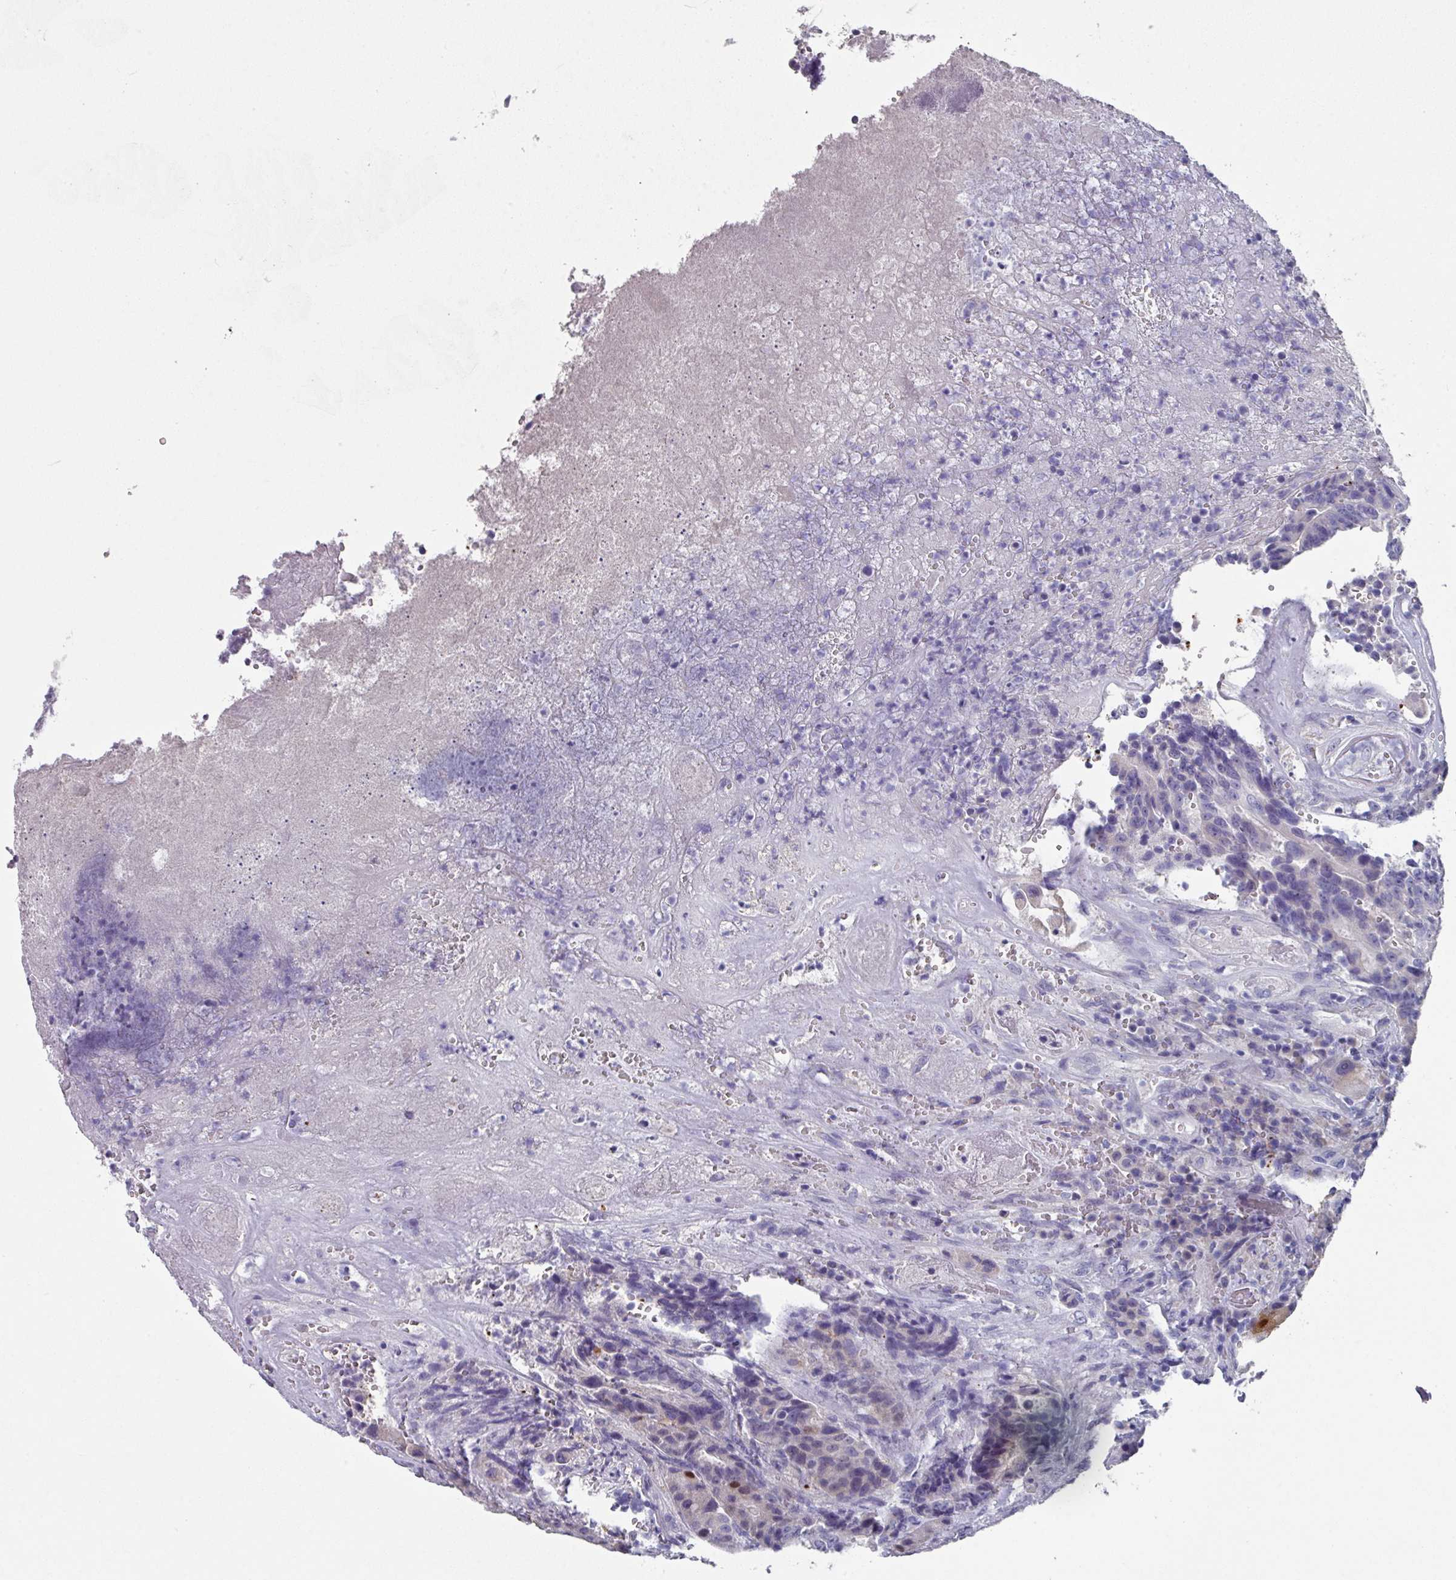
{"staining": {"intensity": "negative", "quantity": "none", "location": "none"}, "tissue": "colorectal cancer", "cell_type": "Tumor cells", "image_type": "cancer", "snomed": [{"axis": "morphology", "description": "Adenocarcinoma, NOS"}, {"axis": "topography", "description": "Rectum"}], "caption": "An immunohistochemistry (IHC) histopathology image of colorectal cancer (adenocarcinoma) is shown. There is no staining in tumor cells of colorectal cancer (adenocarcinoma).", "gene": "DEFB115", "patient": {"sex": "male", "age": 69}}